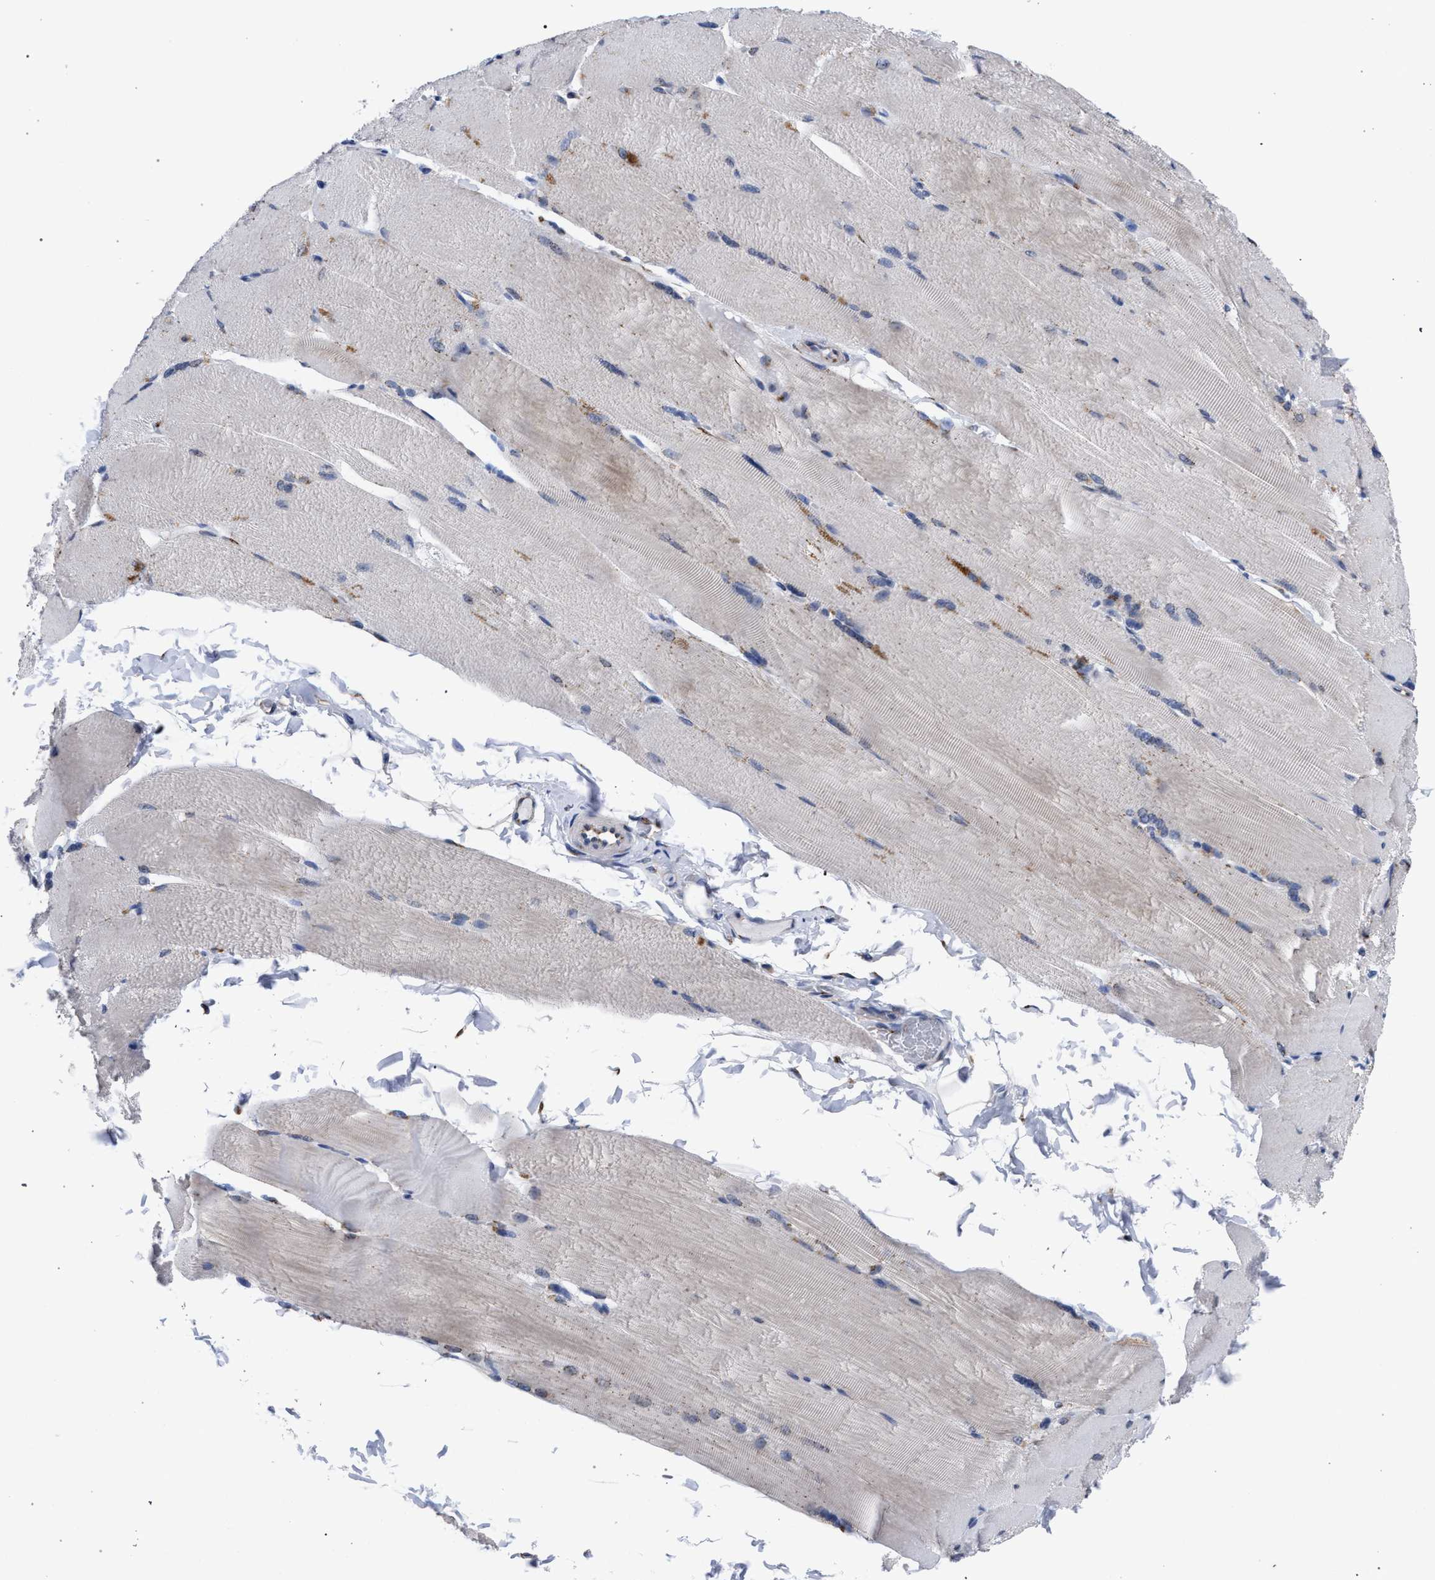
{"staining": {"intensity": "weak", "quantity": "<25%", "location": "cytoplasmic/membranous"}, "tissue": "skeletal muscle", "cell_type": "Myocytes", "image_type": "normal", "snomed": [{"axis": "morphology", "description": "Normal tissue, NOS"}, {"axis": "topography", "description": "Skin"}, {"axis": "topography", "description": "Skeletal muscle"}], "caption": "IHC of normal human skeletal muscle demonstrates no positivity in myocytes.", "gene": "GOLGA2", "patient": {"sex": "male", "age": 83}}